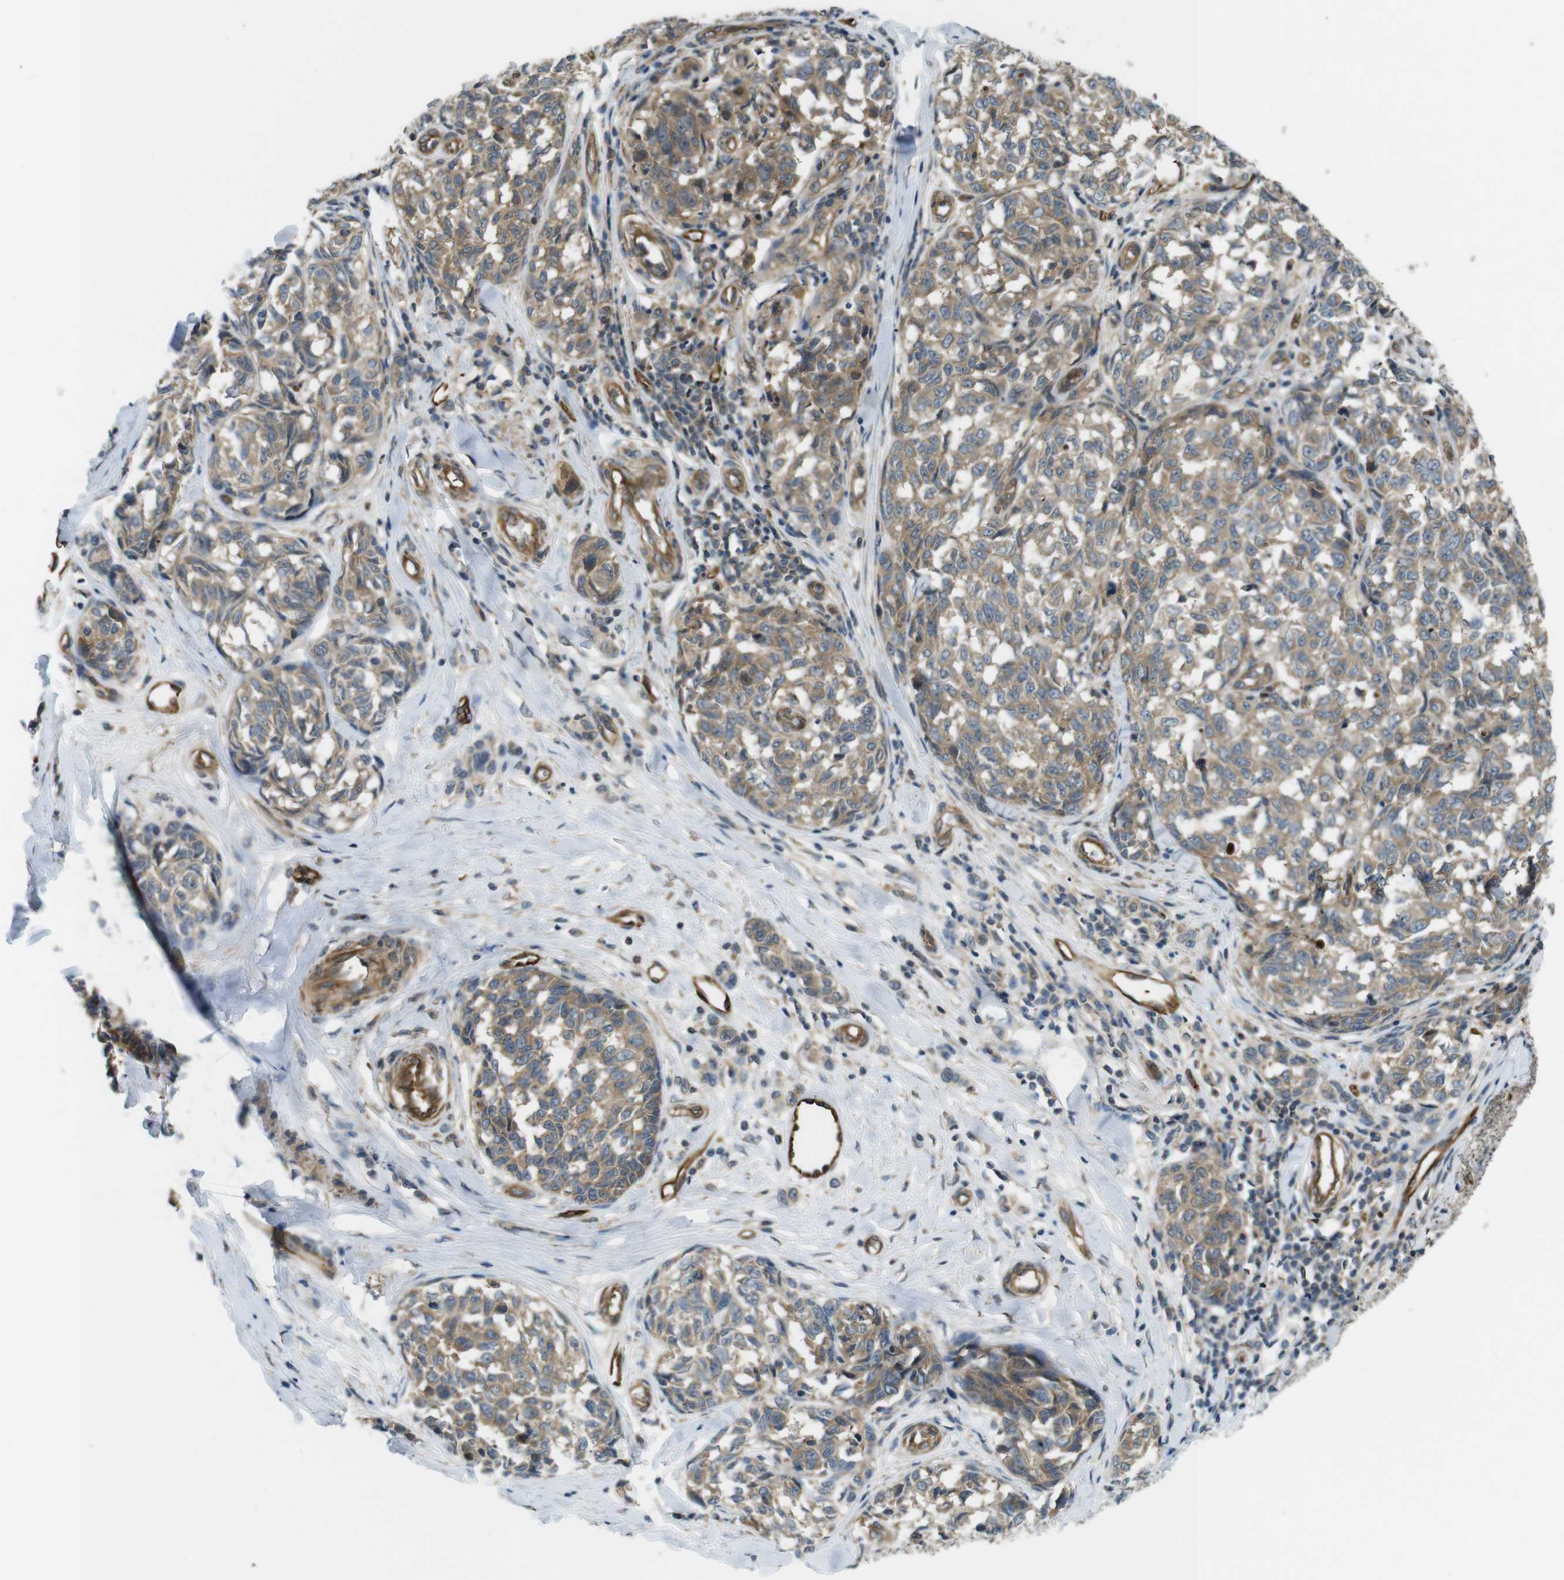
{"staining": {"intensity": "weak", "quantity": ">75%", "location": "cytoplasmic/membranous"}, "tissue": "melanoma", "cell_type": "Tumor cells", "image_type": "cancer", "snomed": [{"axis": "morphology", "description": "Malignant melanoma, NOS"}, {"axis": "topography", "description": "Skin"}], "caption": "Approximately >75% of tumor cells in melanoma exhibit weak cytoplasmic/membranous protein positivity as visualized by brown immunohistochemical staining.", "gene": "TSC1", "patient": {"sex": "female", "age": 64}}